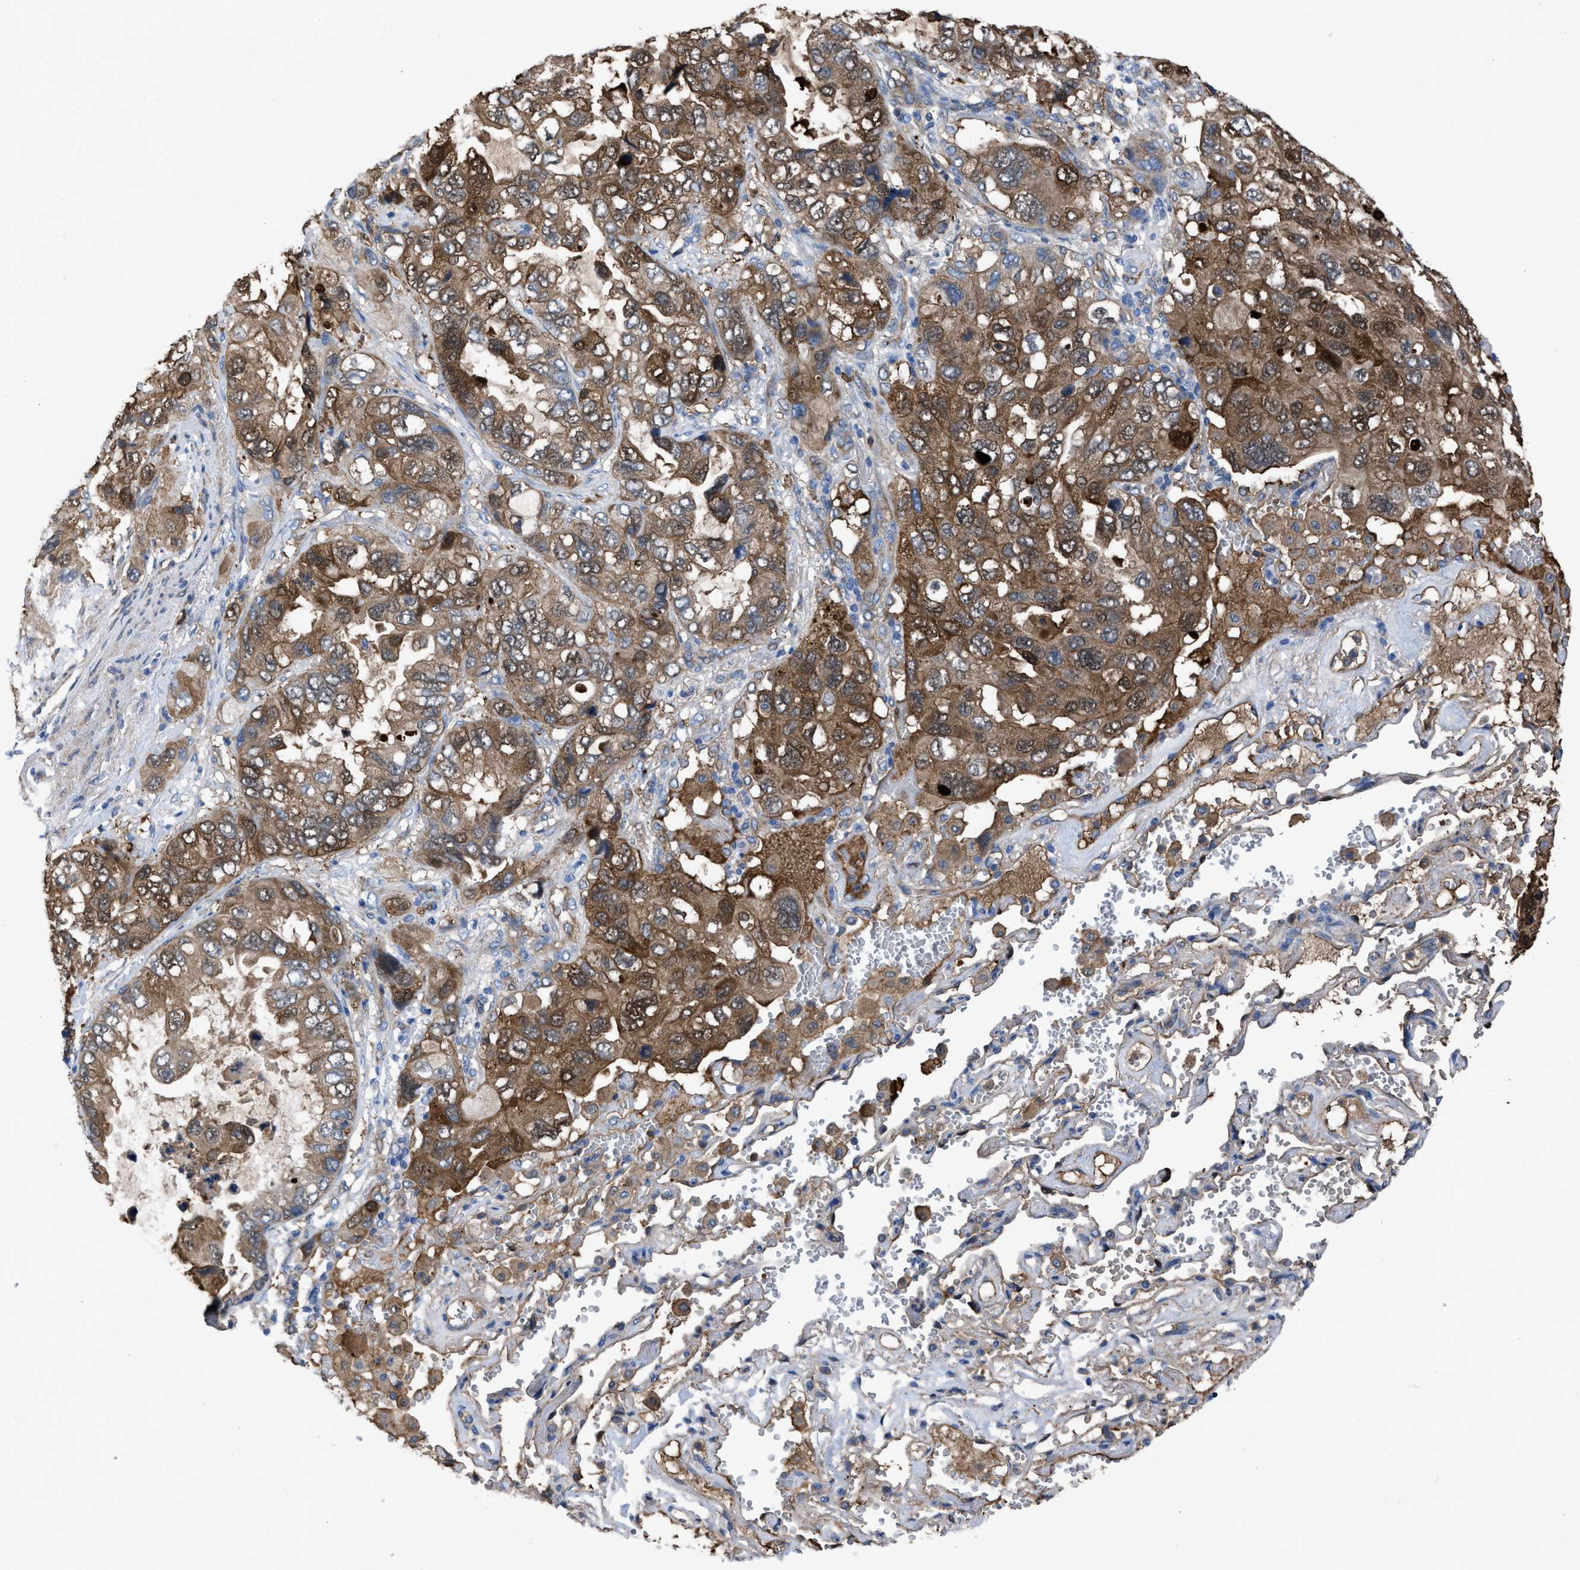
{"staining": {"intensity": "moderate", "quantity": ">75%", "location": "cytoplasmic/membranous"}, "tissue": "lung cancer", "cell_type": "Tumor cells", "image_type": "cancer", "snomed": [{"axis": "morphology", "description": "Squamous cell carcinoma, NOS"}, {"axis": "topography", "description": "Lung"}], "caption": "Human lung cancer stained for a protein (brown) exhibits moderate cytoplasmic/membranous positive positivity in approximately >75% of tumor cells.", "gene": "TRIOBP", "patient": {"sex": "female", "age": 73}}